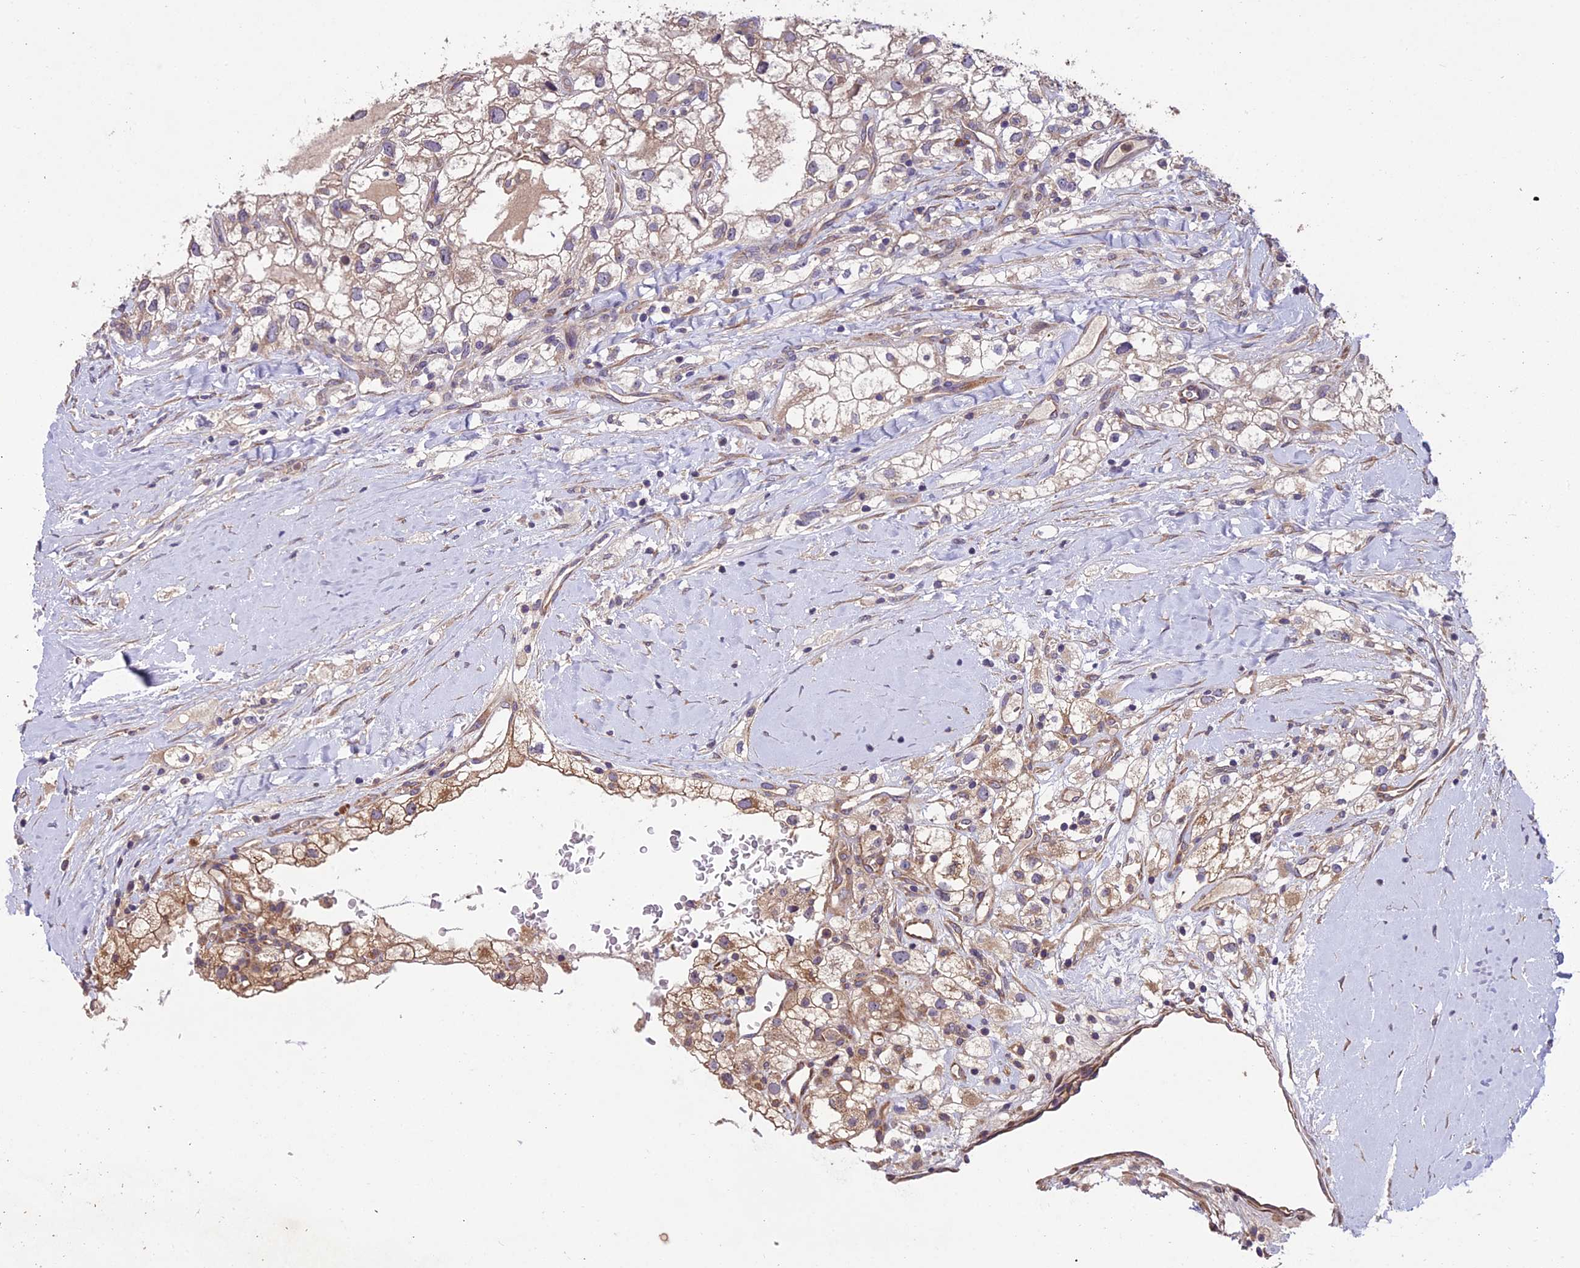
{"staining": {"intensity": "weak", "quantity": ">75%", "location": "cytoplasmic/membranous"}, "tissue": "renal cancer", "cell_type": "Tumor cells", "image_type": "cancer", "snomed": [{"axis": "morphology", "description": "Adenocarcinoma, NOS"}, {"axis": "topography", "description": "Kidney"}], "caption": "Renal cancer (adenocarcinoma) stained with DAB (3,3'-diaminobenzidine) immunohistochemistry reveals low levels of weak cytoplasmic/membranous expression in about >75% of tumor cells.", "gene": "CENPL", "patient": {"sex": "male", "age": 59}}